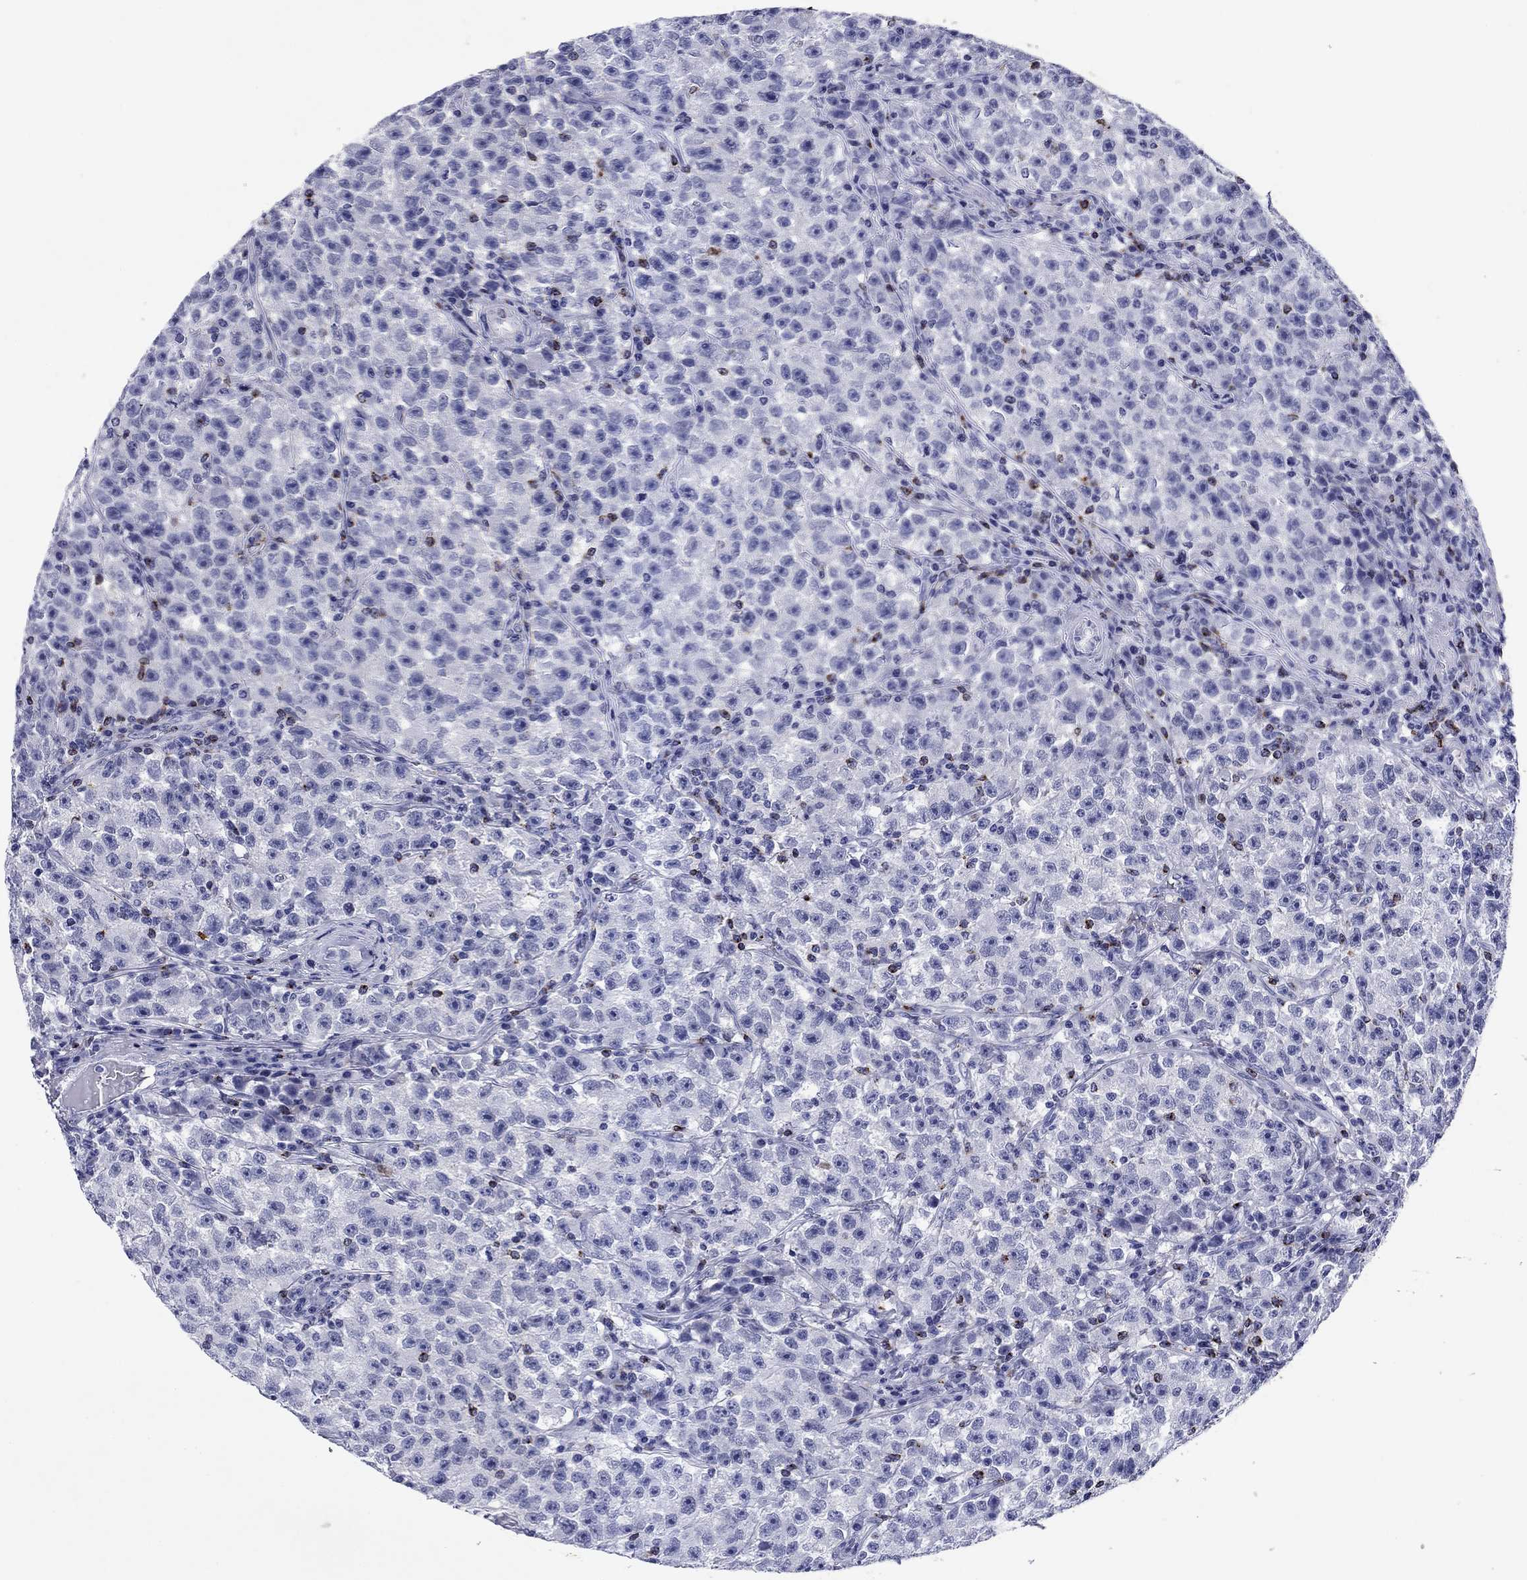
{"staining": {"intensity": "negative", "quantity": "none", "location": "none"}, "tissue": "testis cancer", "cell_type": "Tumor cells", "image_type": "cancer", "snomed": [{"axis": "morphology", "description": "Seminoma, NOS"}, {"axis": "topography", "description": "Testis"}], "caption": "An image of seminoma (testis) stained for a protein reveals no brown staining in tumor cells.", "gene": "GZMK", "patient": {"sex": "male", "age": 22}}